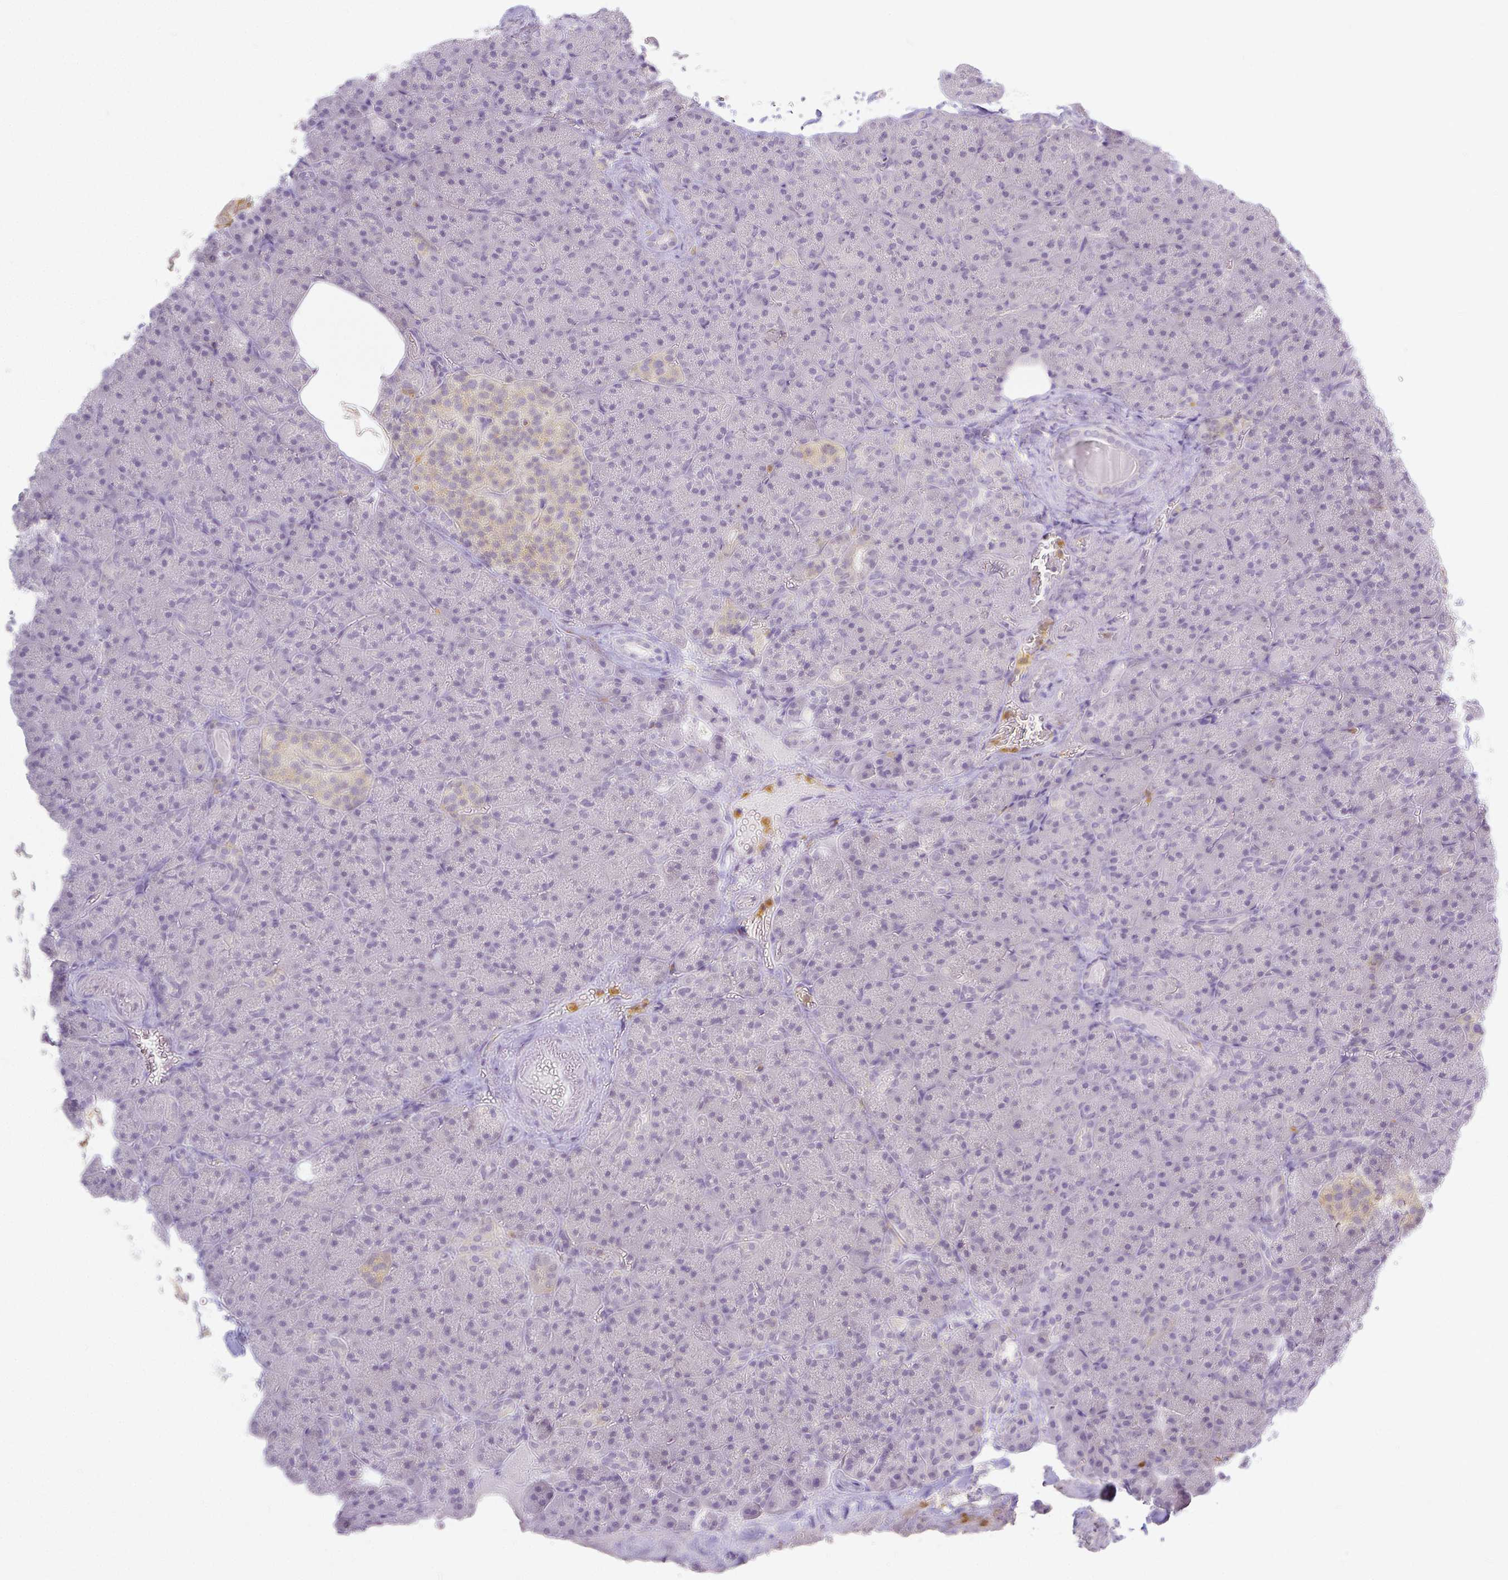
{"staining": {"intensity": "negative", "quantity": "none", "location": "none"}, "tissue": "pancreas", "cell_type": "Exocrine glandular cells", "image_type": "normal", "snomed": [{"axis": "morphology", "description": "Normal tissue, NOS"}, {"axis": "topography", "description": "Pancreas"}], "caption": "Exocrine glandular cells show no significant positivity in normal pancreas. Nuclei are stained in blue.", "gene": "KCNH1", "patient": {"sex": "female", "age": 74}}